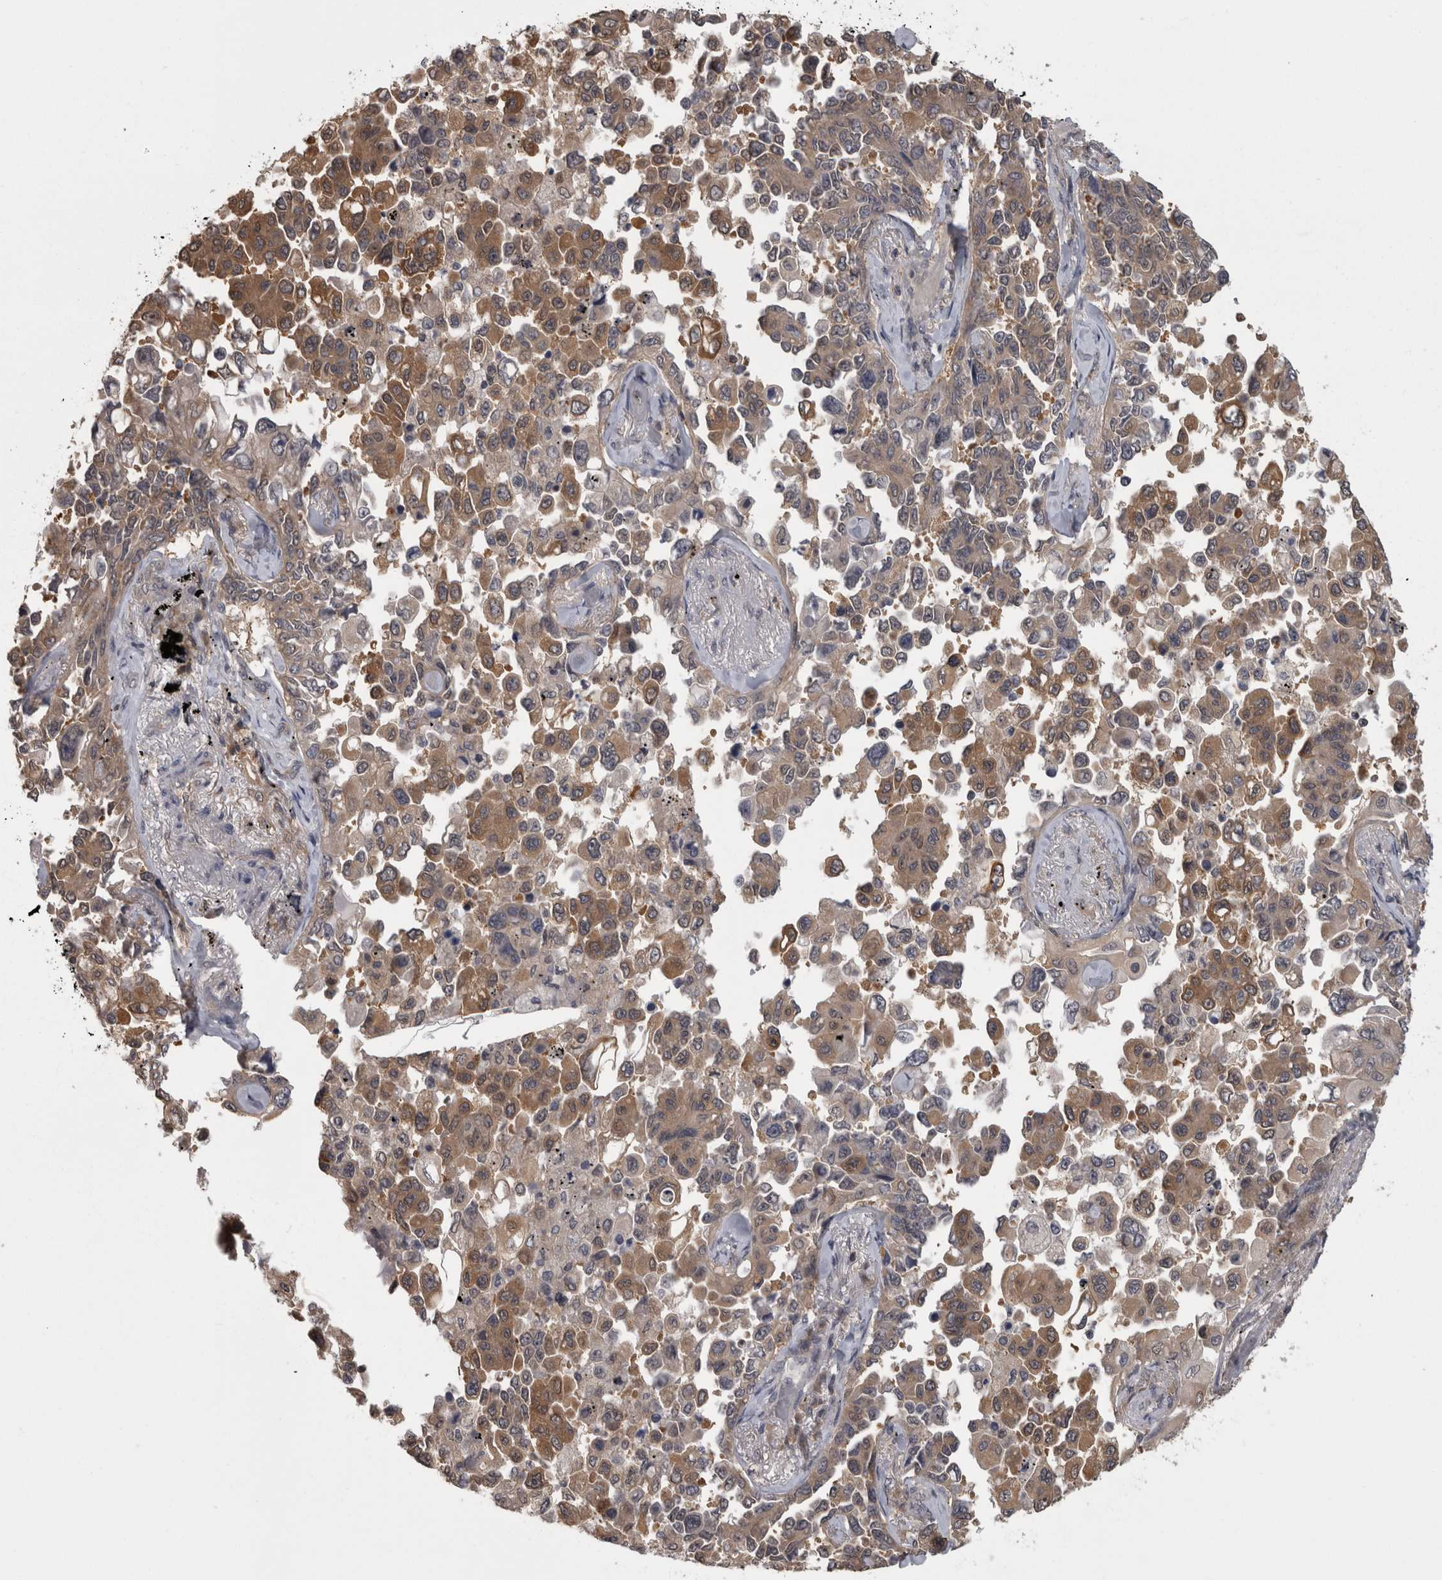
{"staining": {"intensity": "moderate", "quantity": ">75%", "location": "cytoplasmic/membranous"}, "tissue": "lung cancer", "cell_type": "Tumor cells", "image_type": "cancer", "snomed": [{"axis": "morphology", "description": "Adenocarcinoma, NOS"}, {"axis": "topography", "description": "Lung"}], "caption": "Lung cancer (adenocarcinoma) tissue reveals moderate cytoplasmic/membranous positivity in approximately >75% of tumor cells, visualized by immunohistochemistry.", "gene": "APRT", "patient": {"sex": "female", "age": 67}}